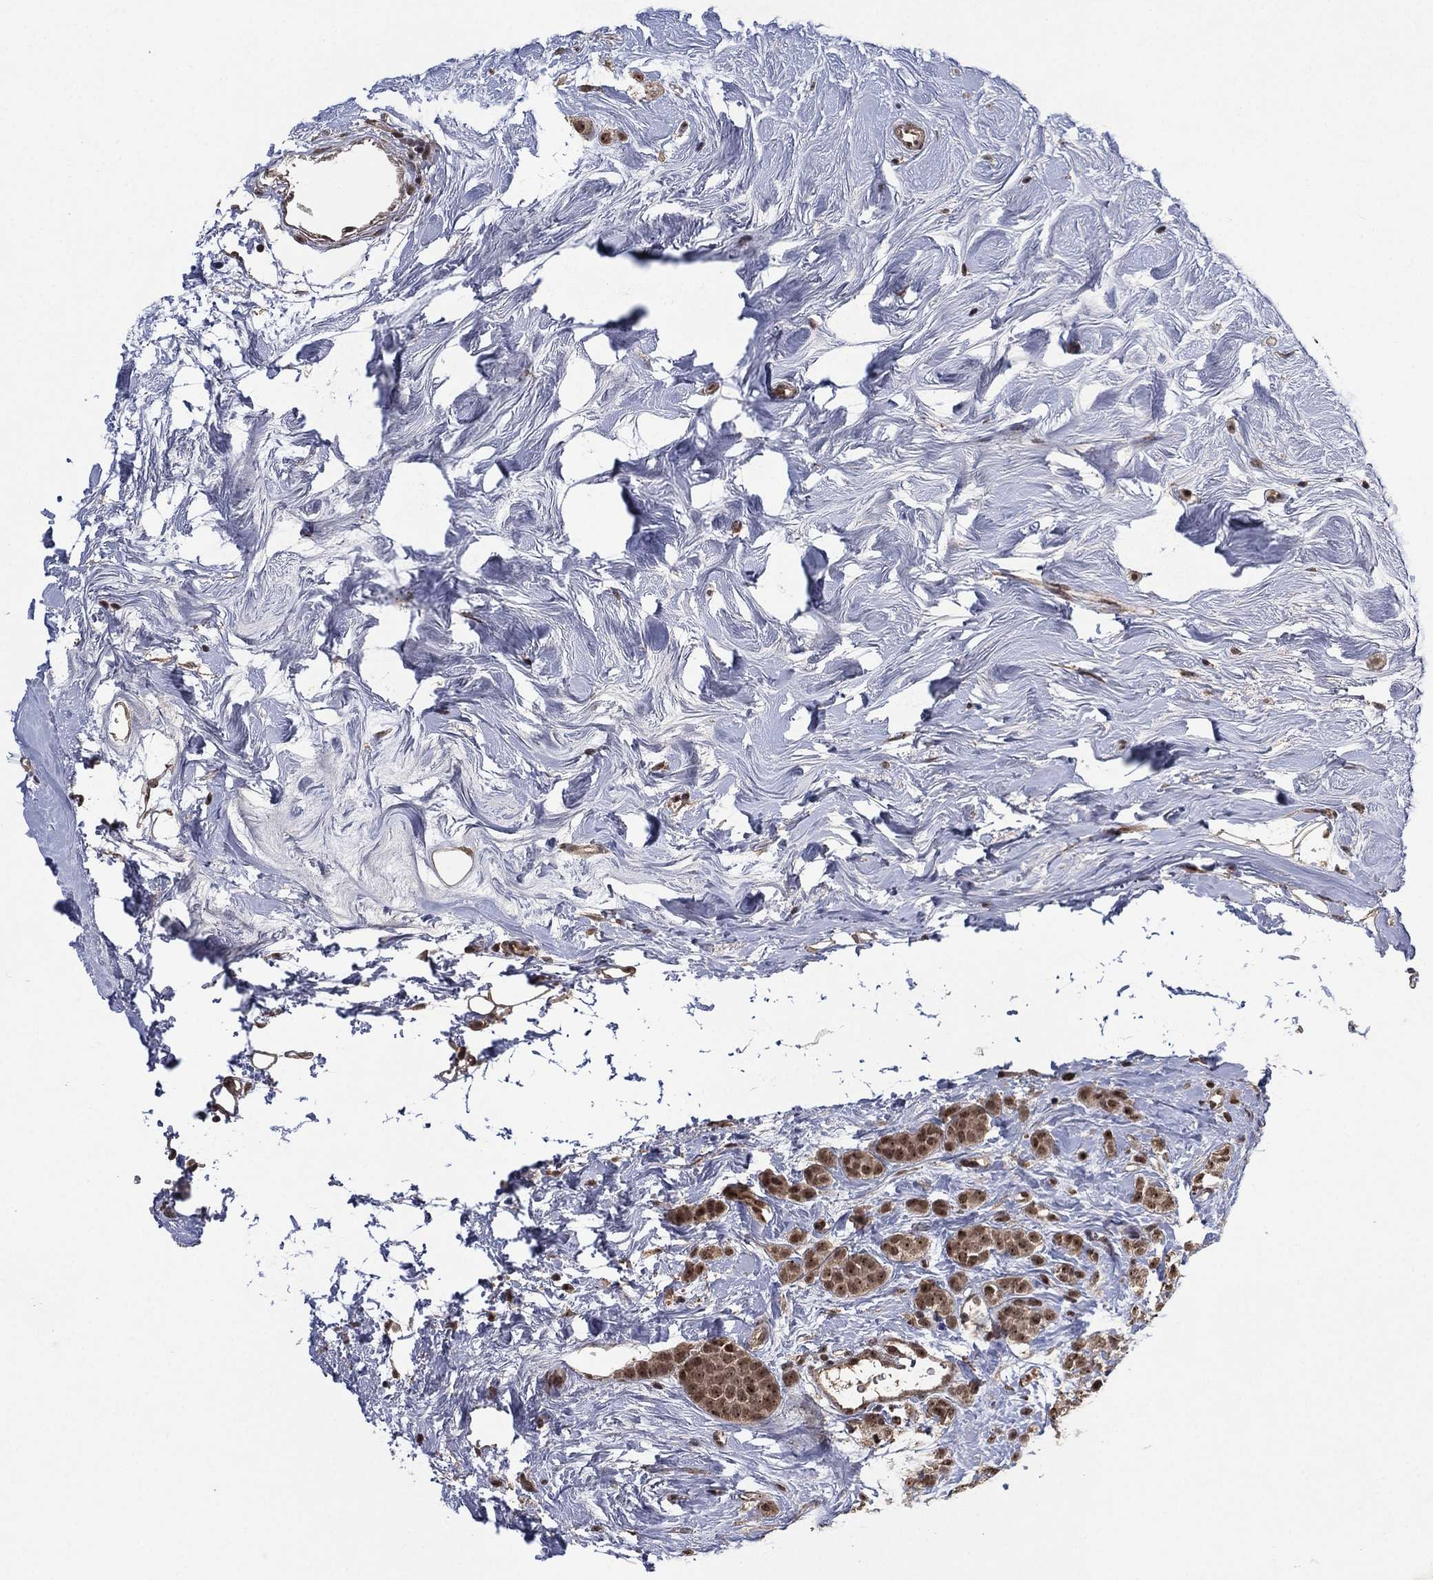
{"staining": {"intensity": "weak", "quantity": "25%-75%", "location": "cytoplasmic/membranous,nuclear"}, "tissue": "breast cancer", "cell_type": "Tumor cells", "image_type": "cancer", "snomed": [{"axis": "morphology", "description": "Lobular carcinoma"}, {"axis": "topography", "description": "Breast"}], "caption": "Immunohistochemical staining of lobular carcinoma (breast) displays low levels of weak cytoplasmic/membranous and nuclear protein expression in about 25%-75% of tumor cells.", "gene": "NELFCD", "patient": {"sex": "female", "age": 49}}